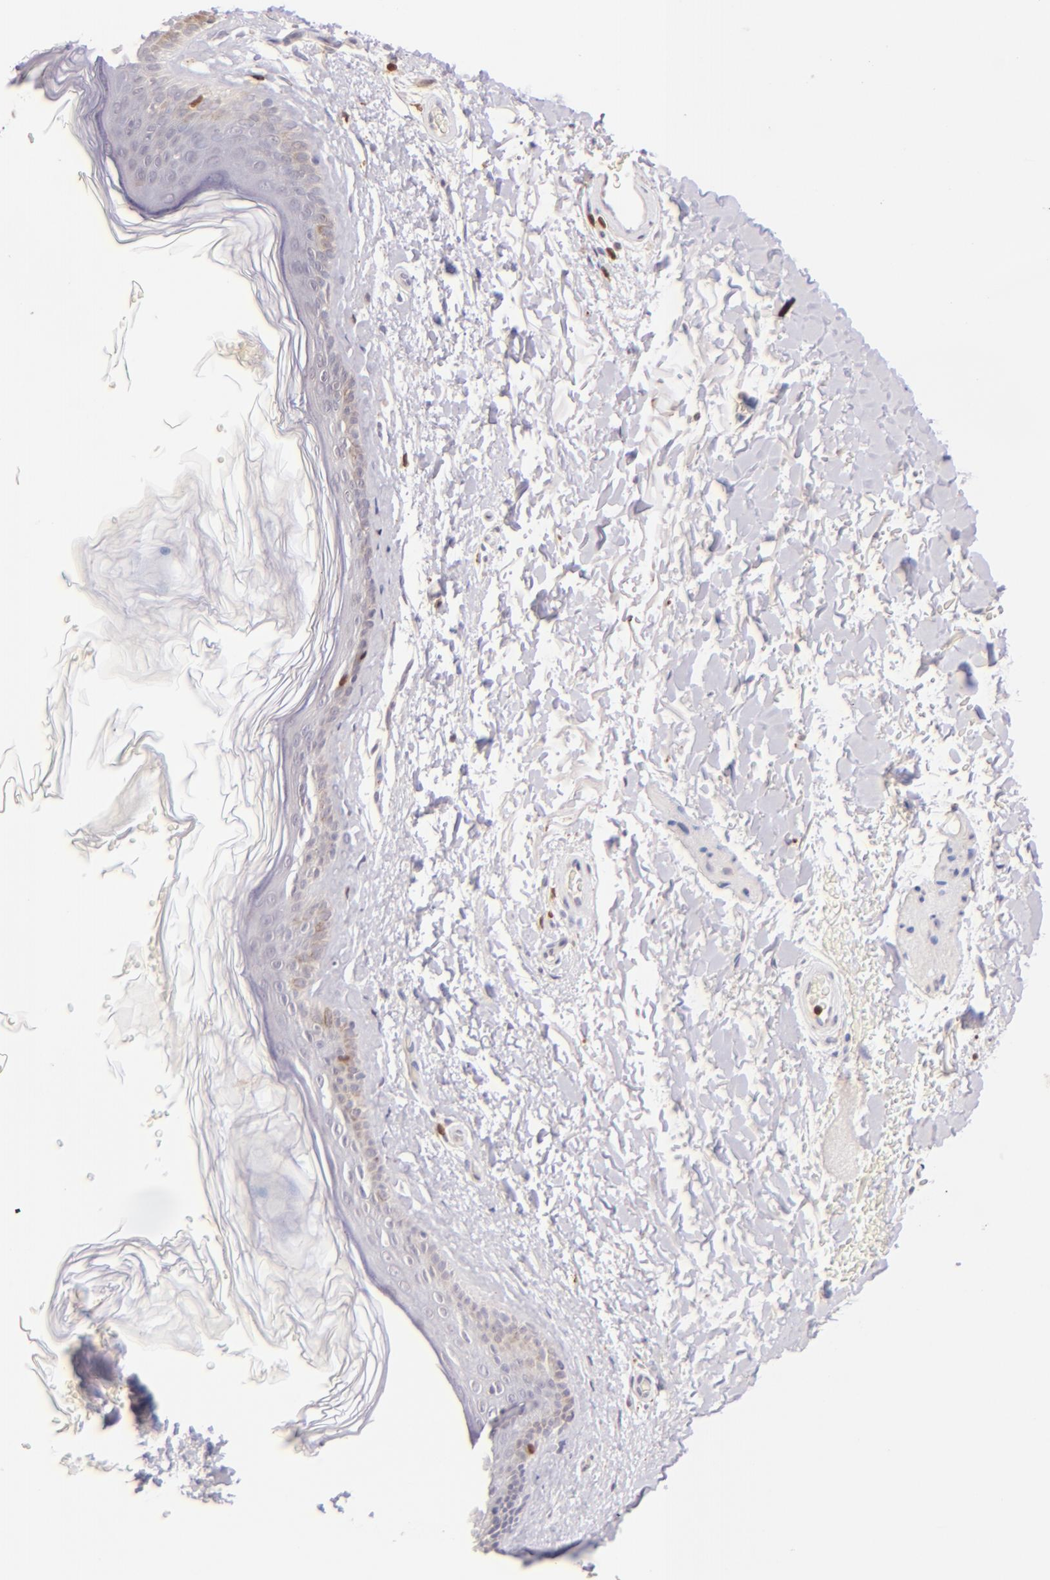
{"staining": {"intensity": "negative", "quantity": "none", "location": "none"}, "tissue": "skin", "cell_type": "Fibroblasts", "image_type": "normal", "snomed": [{"axis": "morphology", "description": "Normal tissue, NOS"}, {"axis": "topography", "description": "Skin"}], "caption": "Protein analysis of benign skin demonstrates no significant expression in fibroblasts.", "gene": "ZAP70", "patient": {"sex": "male", "age": 63}}